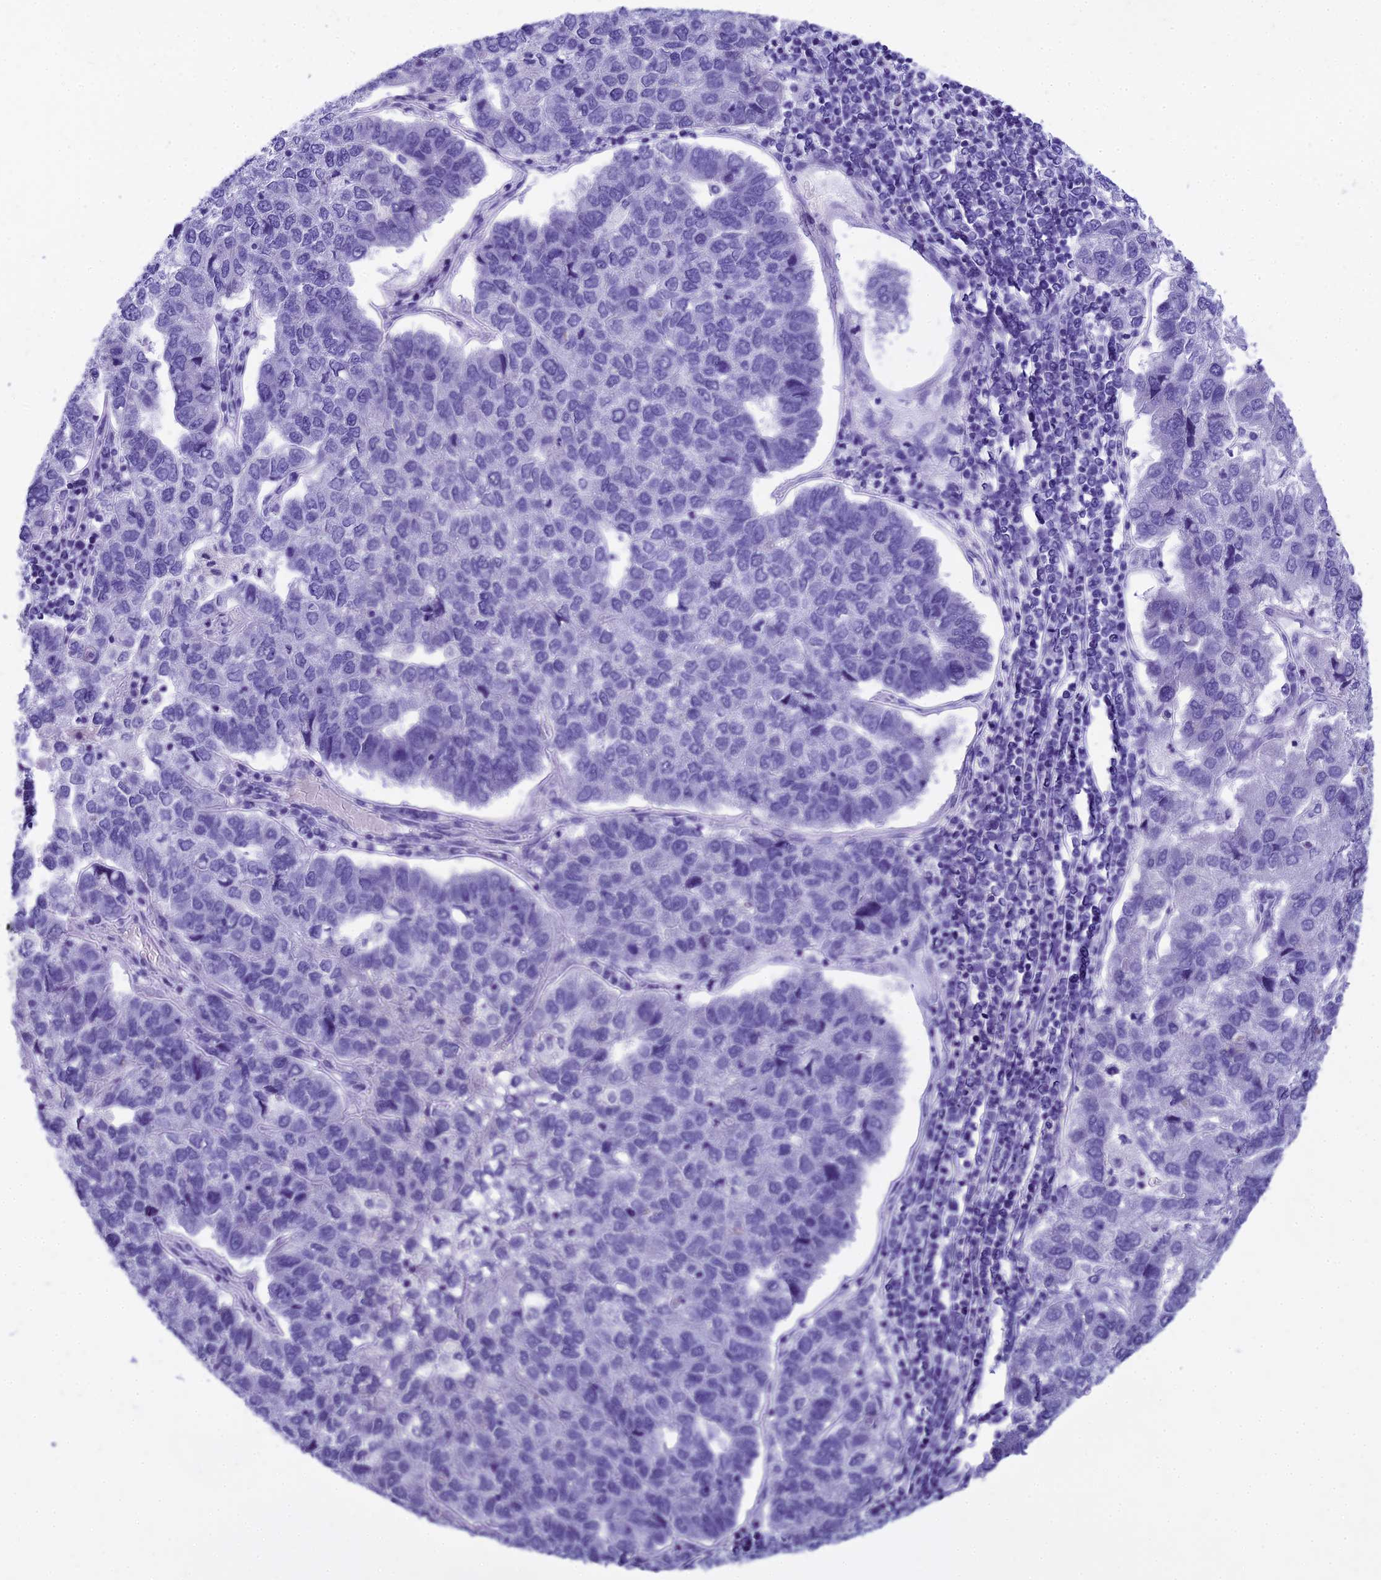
{"staining": {"intensity": "negative", "quantity": "none", "location": "none"}, "tissue": "pancreatic cancer", "cell_type": "Tumor cells", "image_type": "cancer", "snomed": [{"axis": "morphology", "description": "Adenocarcinoma, NOS"}, {"axis": "topography", "description": "Pancreas"}], "caption": "Immunohistochemical staining of pancreatic adenocarcinoma displays no significant expression in tumor cells.", "gene": "KCTD14", "patient": {"sex": "female", "age": 61}}